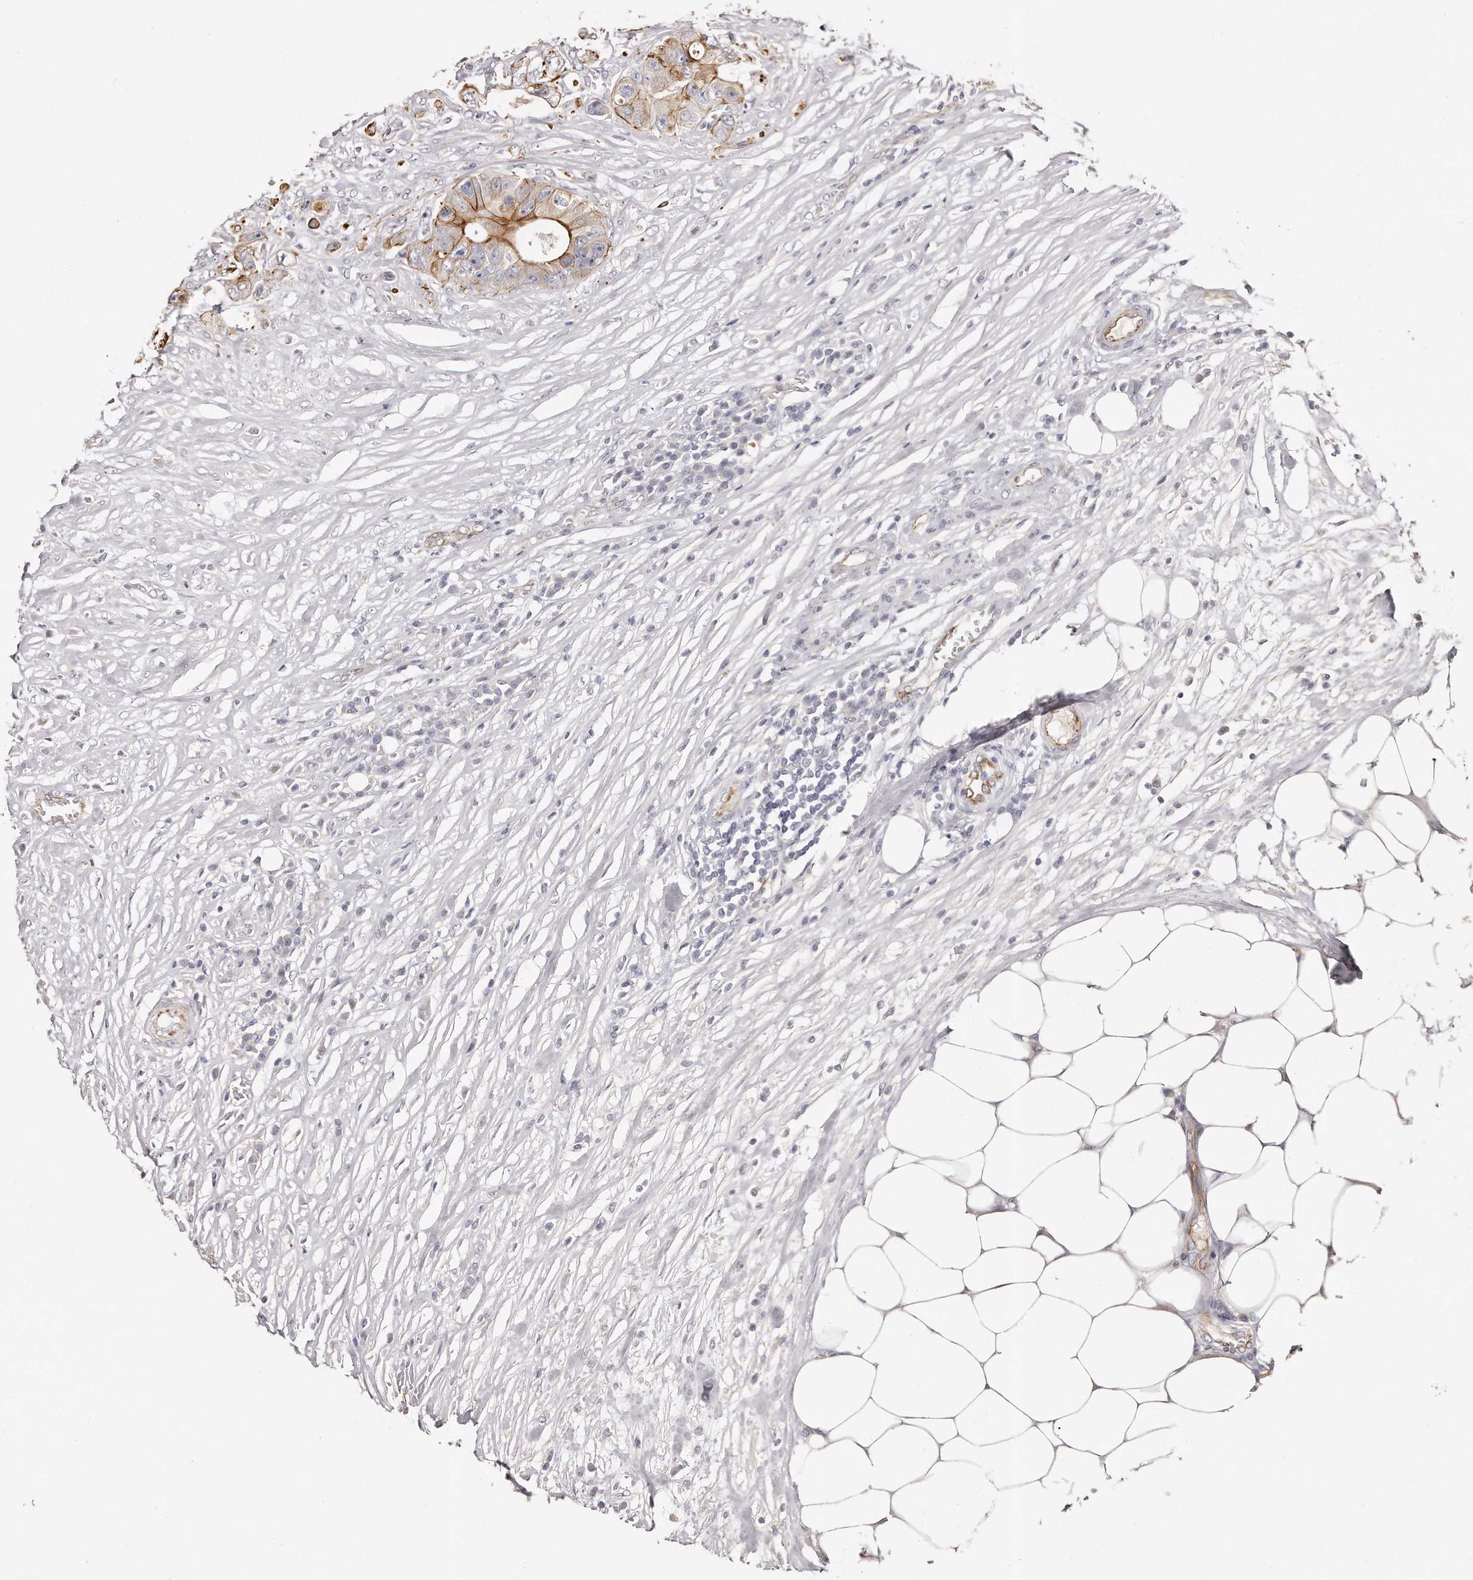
{"staining": {"intensity": "moderate", "quantity": ">75%", "location": "cytoplasmic/membranous"}, "tissue": "colorectal cancer", "cell_type": "Tumor cells", "image_type": "cancer", "snomed": [{"axis": "morphology", "description": "Adenocarcinoma, NOS"}, {"axis": "topography", "description": "Colon"}], "caption": "This micrograph demonstrates immunohistochemistry staining of human colorectal cancer, with medium moderate cytoplasmic/membranous expression in about >75% of tumor cells.", "gene": "ZYG11A", "patient": {"sex": "female", "age": 46}}